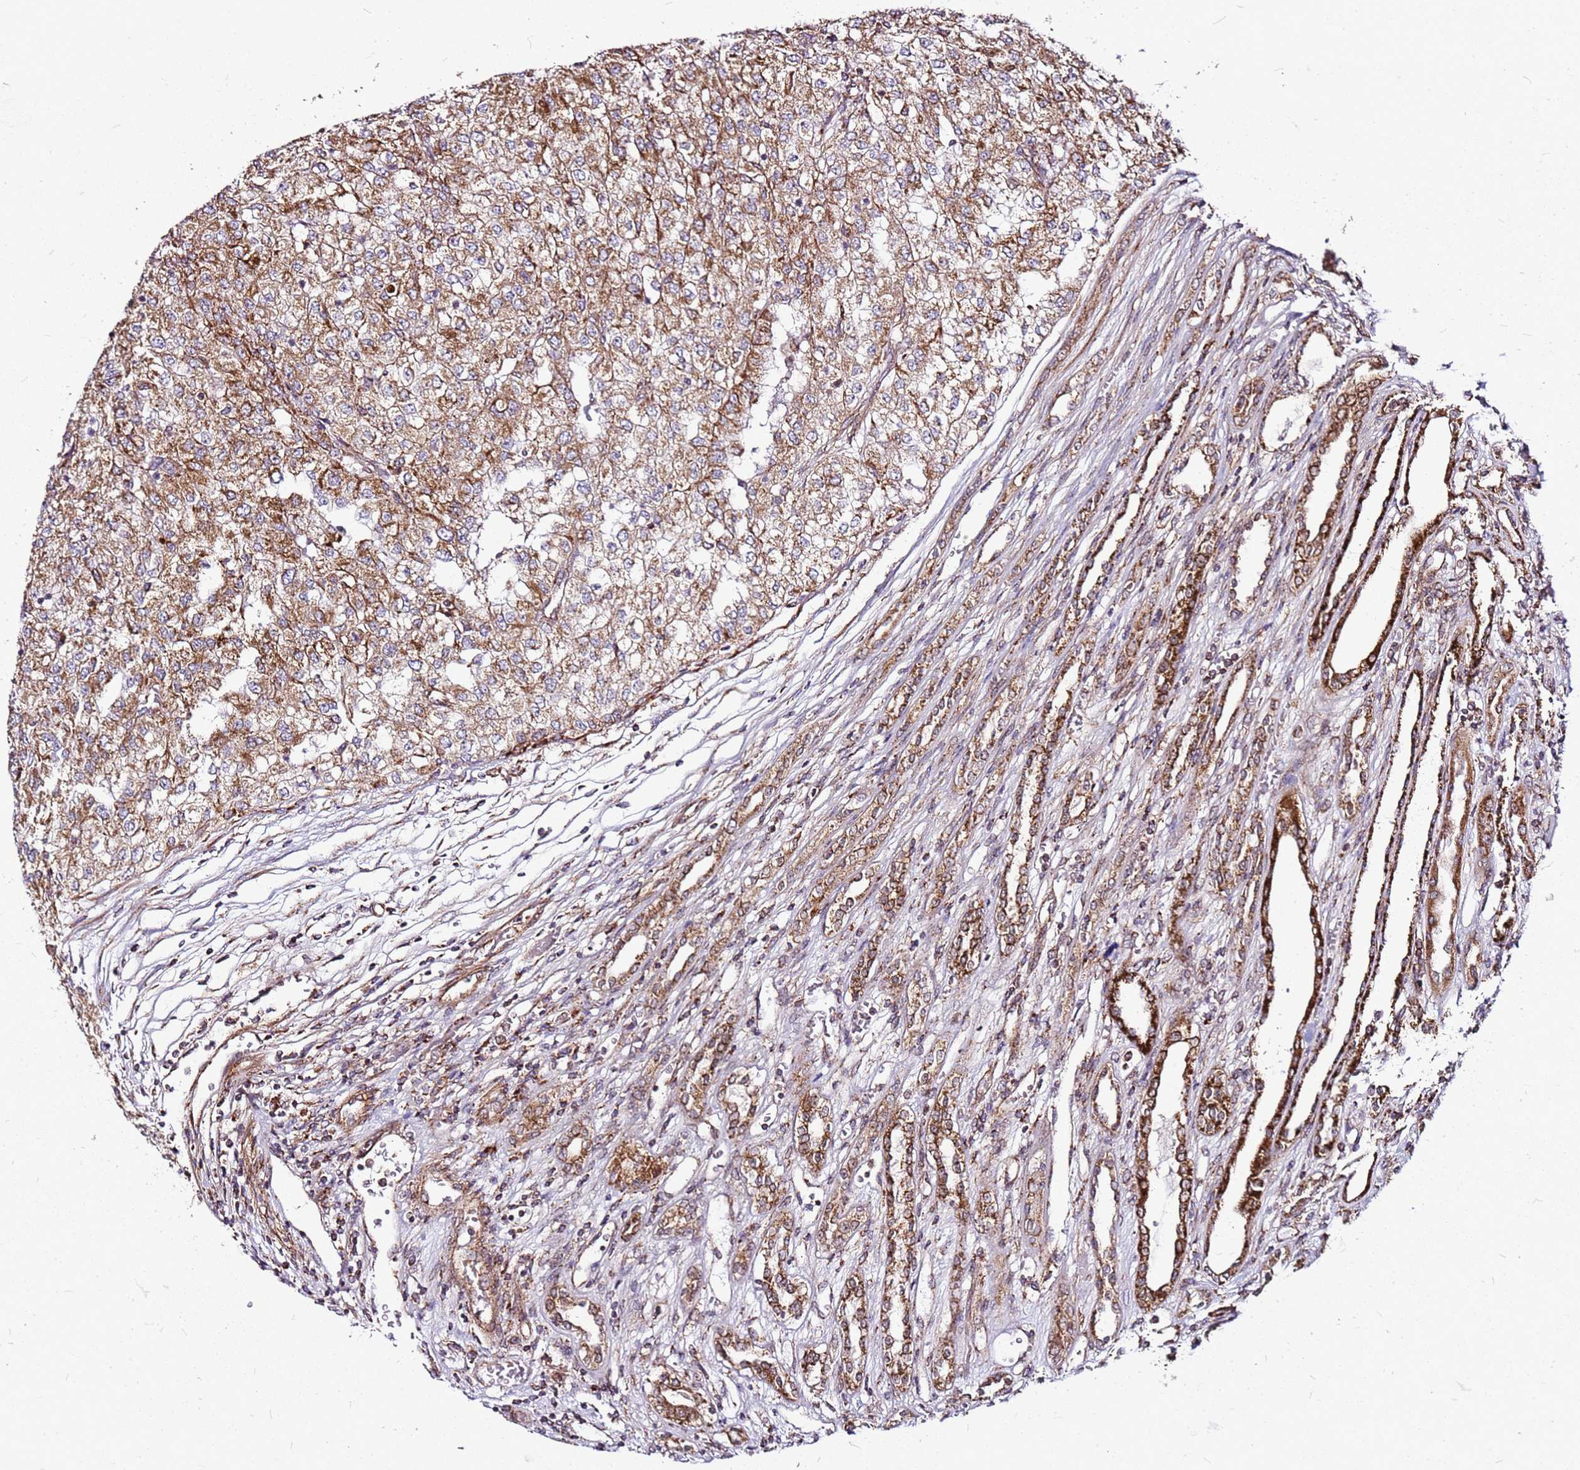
{"staining": {"intensity": "moderate", "quantity": ">75%", "location": "cytoplasmic/membranous"}, "tissue": "renal cancer", "cell_type": "Tumor cells", "image_type": "cancer", "snomed": [{"axis": "morphology", "description": "Adenocarcinoma, NOS"}, {"axis": "topography", "description": "Kidney"}], "caption": "The photomicrograph displays staining of renal adenocarcinoma, revealing moderate cytoplasmic/membranous protein expression (brown color) within tumor cells. (DAB (3,3'-diaminobenzidine) IHC, brown staining for protein, blue staining for nuclei).", "gene": "OR51T1", "patient": {"sex": "female", "age": 54}}